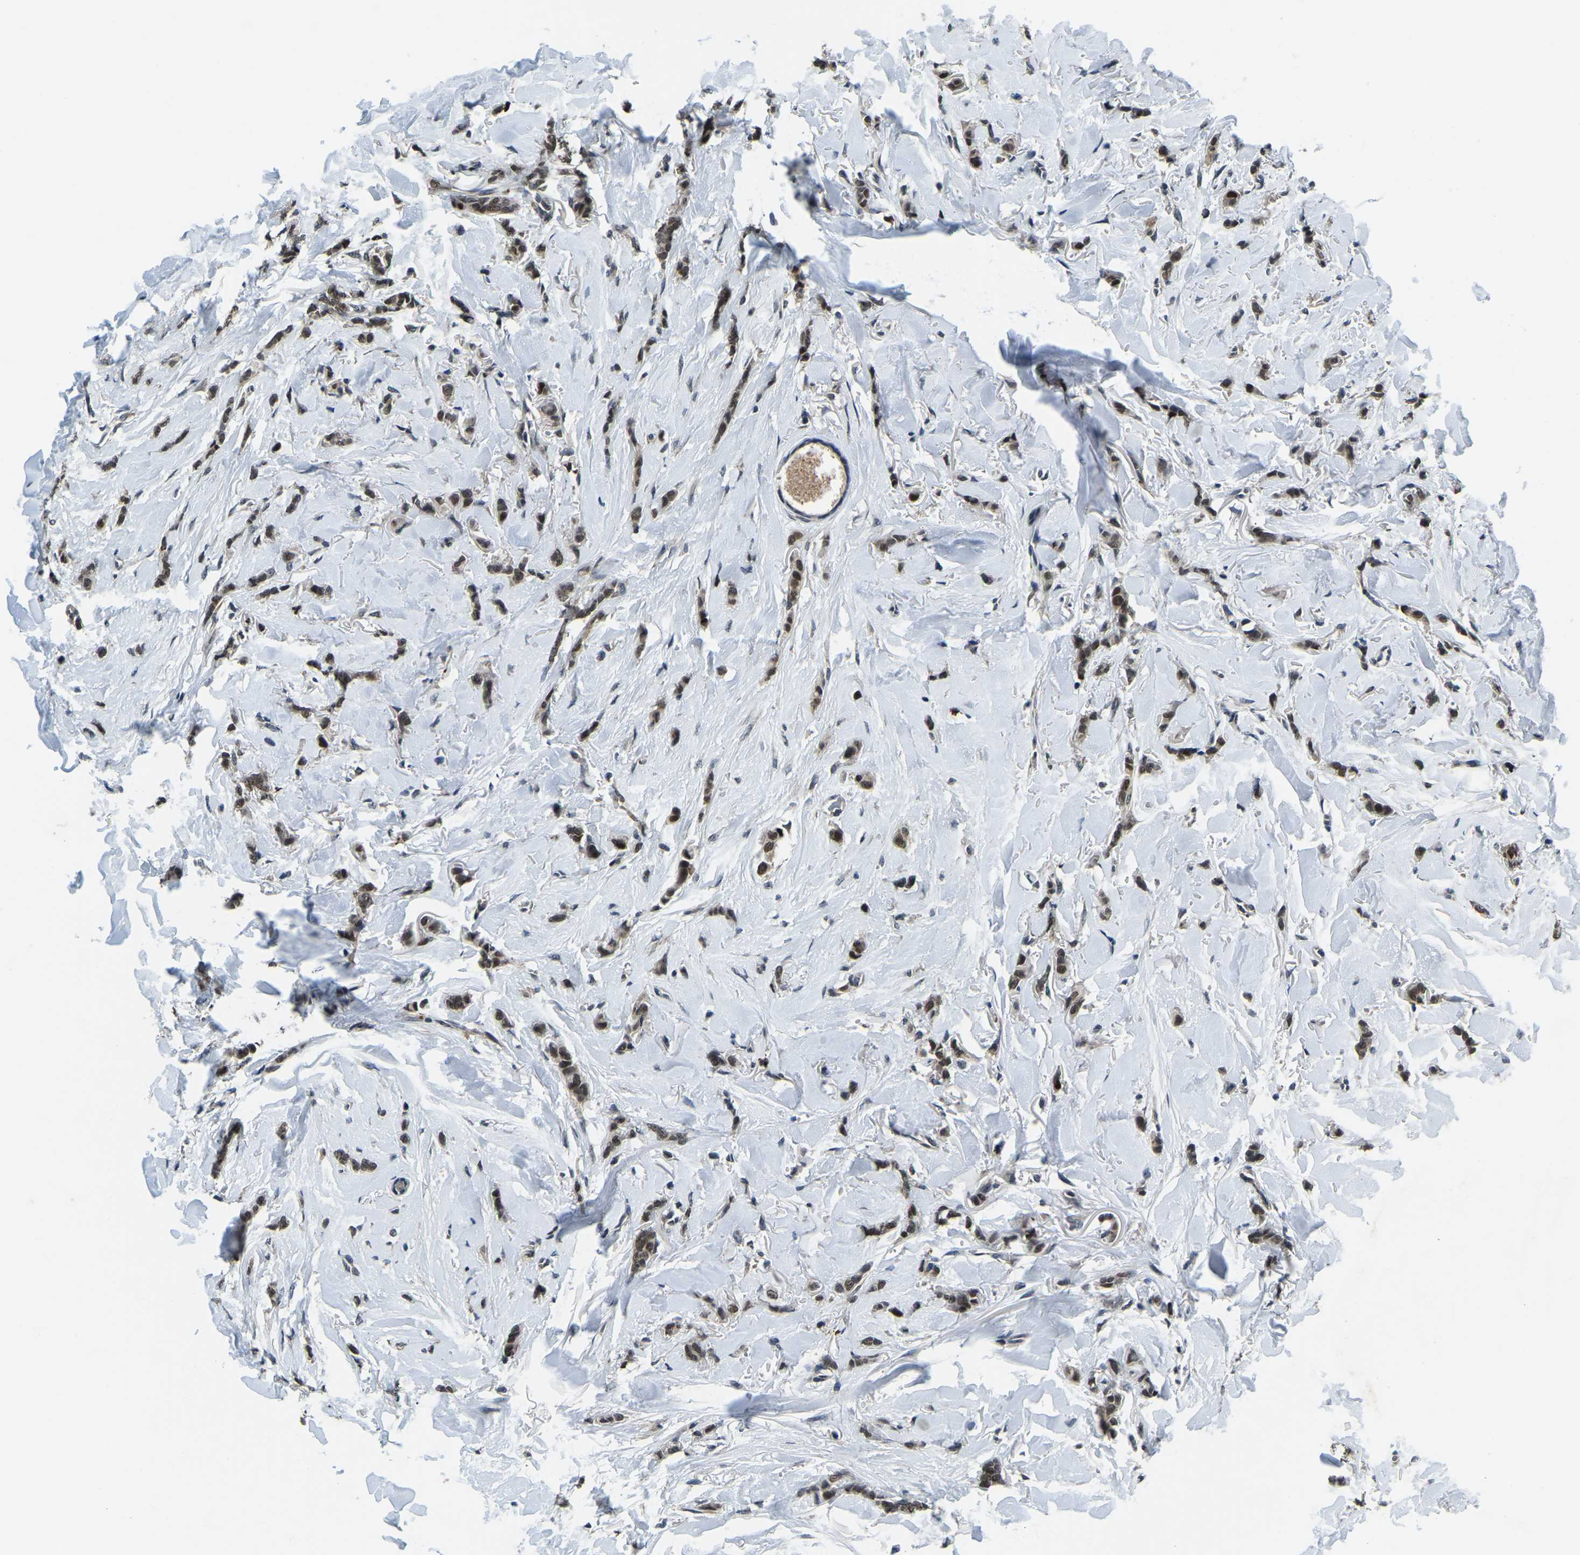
{"staining": {"intensity": "moderate", "quantity": ">75%", "location": "nuclear"}, "tissue": "breast cancer", "cell_type": "Tumor cells", "image_type": "cancer", "snomed": [{"axis": "morphology", "description": "Lobular carcinoma"}, {"axis": "topography", "description": "Skin"}, {"axis": "topography", "description": "Breast"}], "caption": "High-power microscopy captured an IHC micrograph of breast cancer (lobular carcinoma), revealing moderate nuclear staining in about >75% of tumor cells.", "gene": "ING2", "patient": {"sex": "female", "age": 46}}